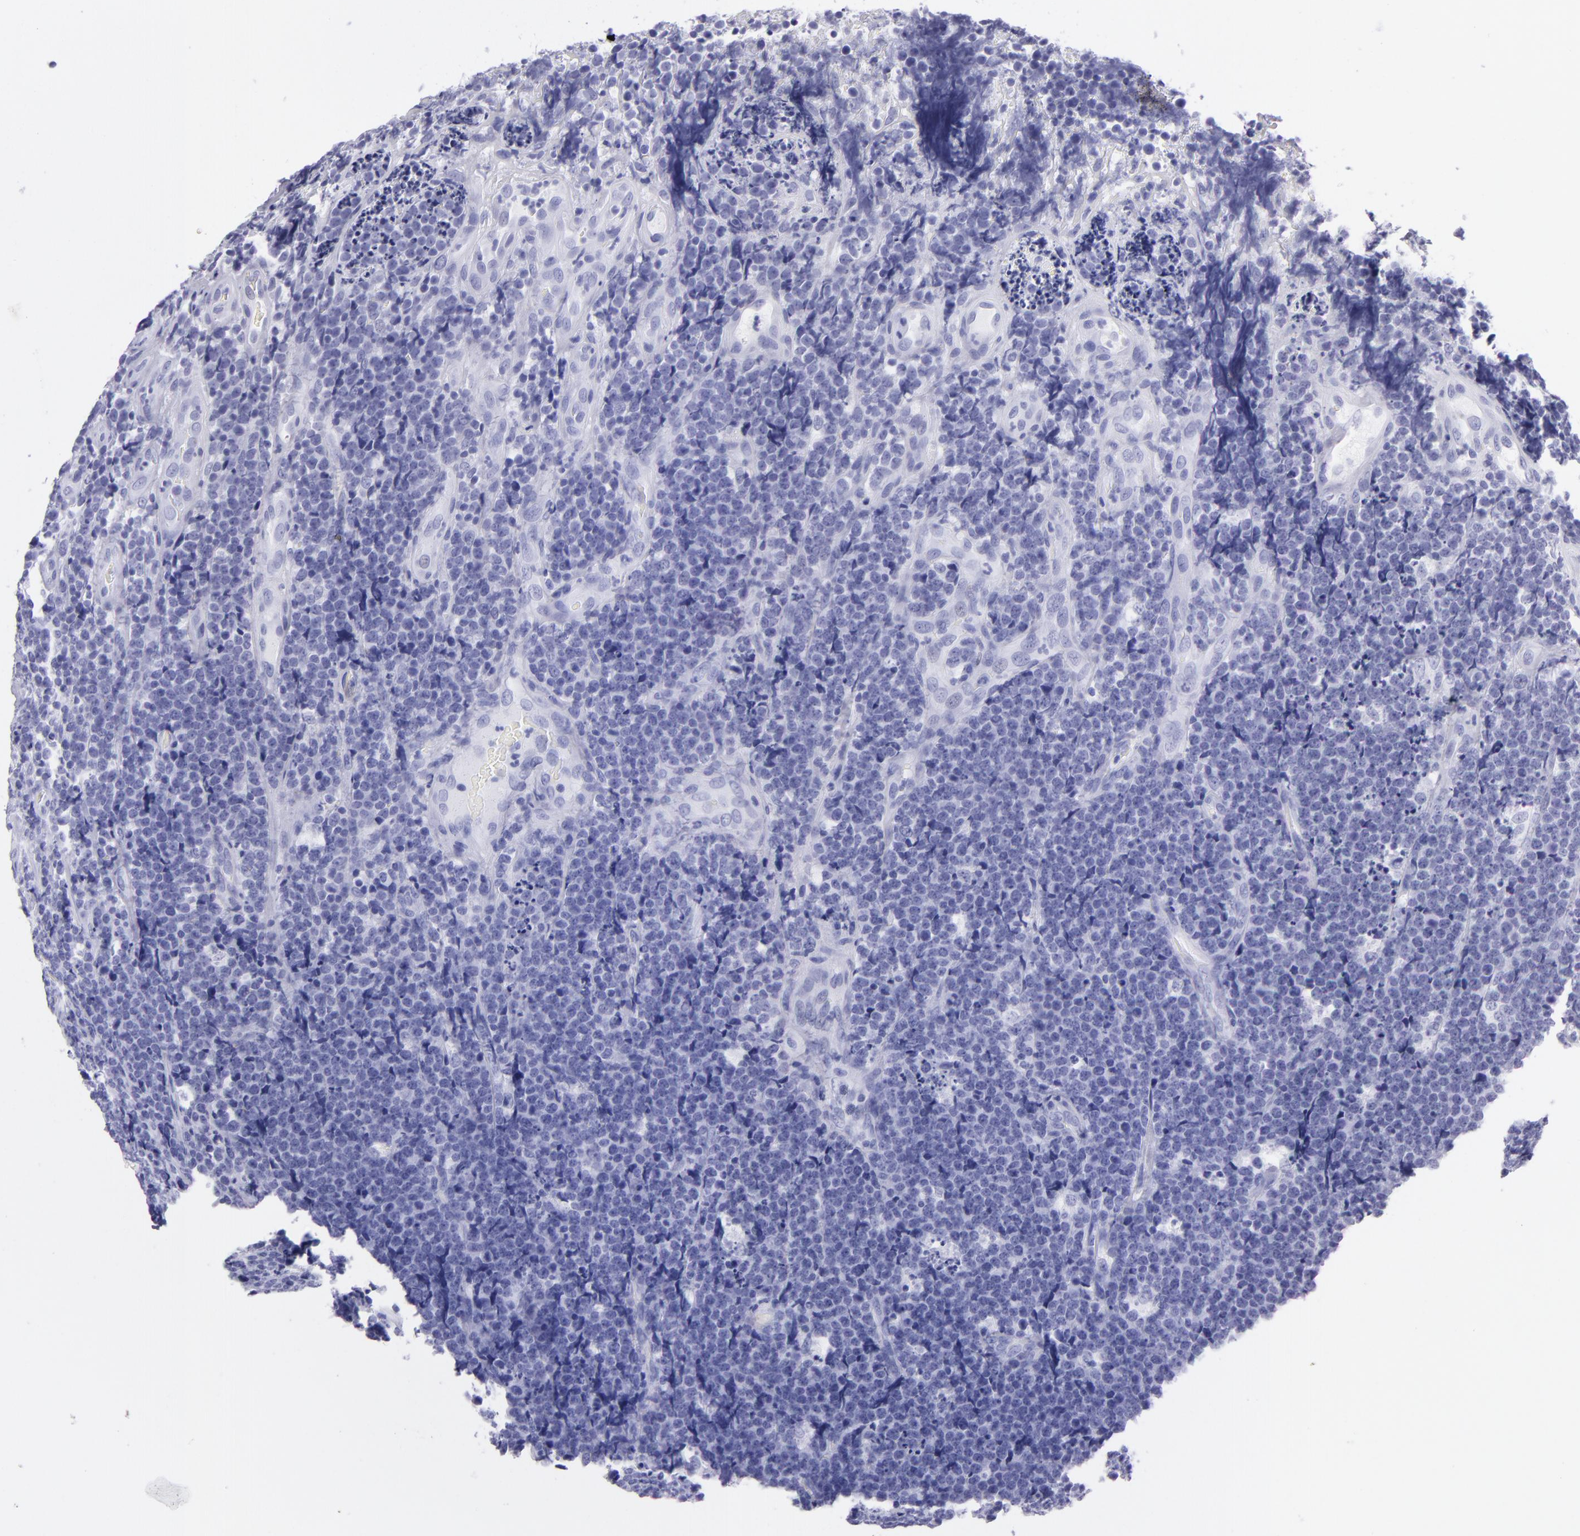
{"staining": {"intensity": "negative", "quantity": "none", "location": "none"}, "tissue": "lymphoma", "cell_type": "Tumor cells", "image_type": "cancer", "snomed": [{"axis": "morphology", "description": "Malignant lymphoma, non-Hodgkin's type, High grade"}, {"axis": "topography", "description": "Small intestine"}, {"axis": "topography", "description": "Colon"}], "caption": "This is a micrograph of IHC staining of high-grade malignant lymphoma, non-Hodgkin's type, which shows no positivity in tumor cells.", "gene": "PVALB", "patient": {"sex": "male", "age": 8}}